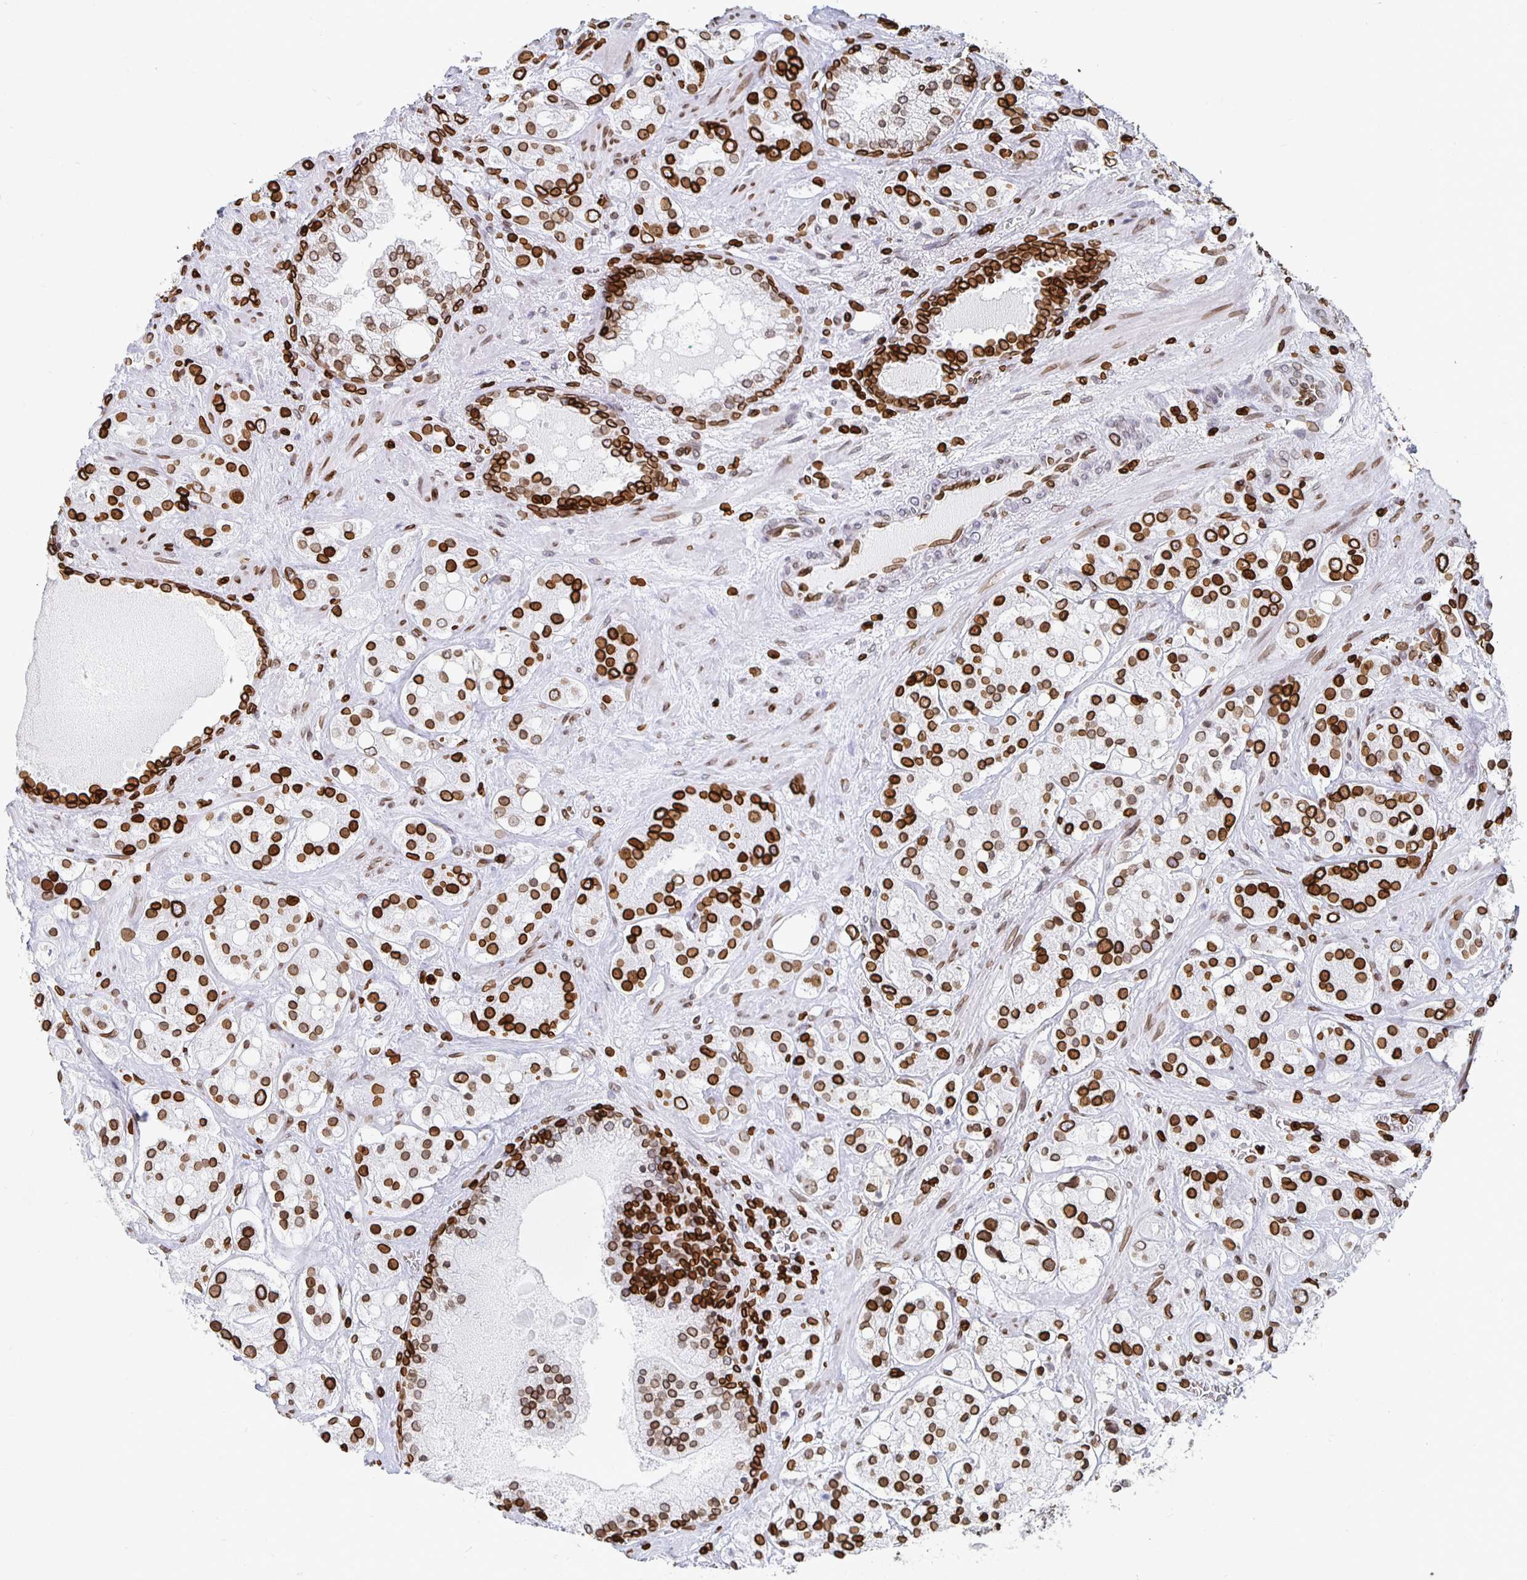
{"staining": {"intensity": "strong", "quantity": ">75%", "location": "cytoplasmic/membranous,nuclear"}, "tissue": "prostate cancer", "cell_type": "Tumor cells", "image_type": "cancer", "snomed": [{"axis": "morphology", "description": "Adenocarcinoma, High grade"}, {"axis": "topography", "description": "Prostate"}], "caption": "Immunohistochemistry (IHC) image of neoplastic tissue: prostate cancer stained using IHC demonstrates high levels of strong protein expression localized specifically in the cytoplasmic/membranous and nuclear of tumor cells, appearing as a cytoplasmic/membranous and nuclear brown color.", "gene": "LMNB1", "patient": {"sex": "male", "age": 67}}